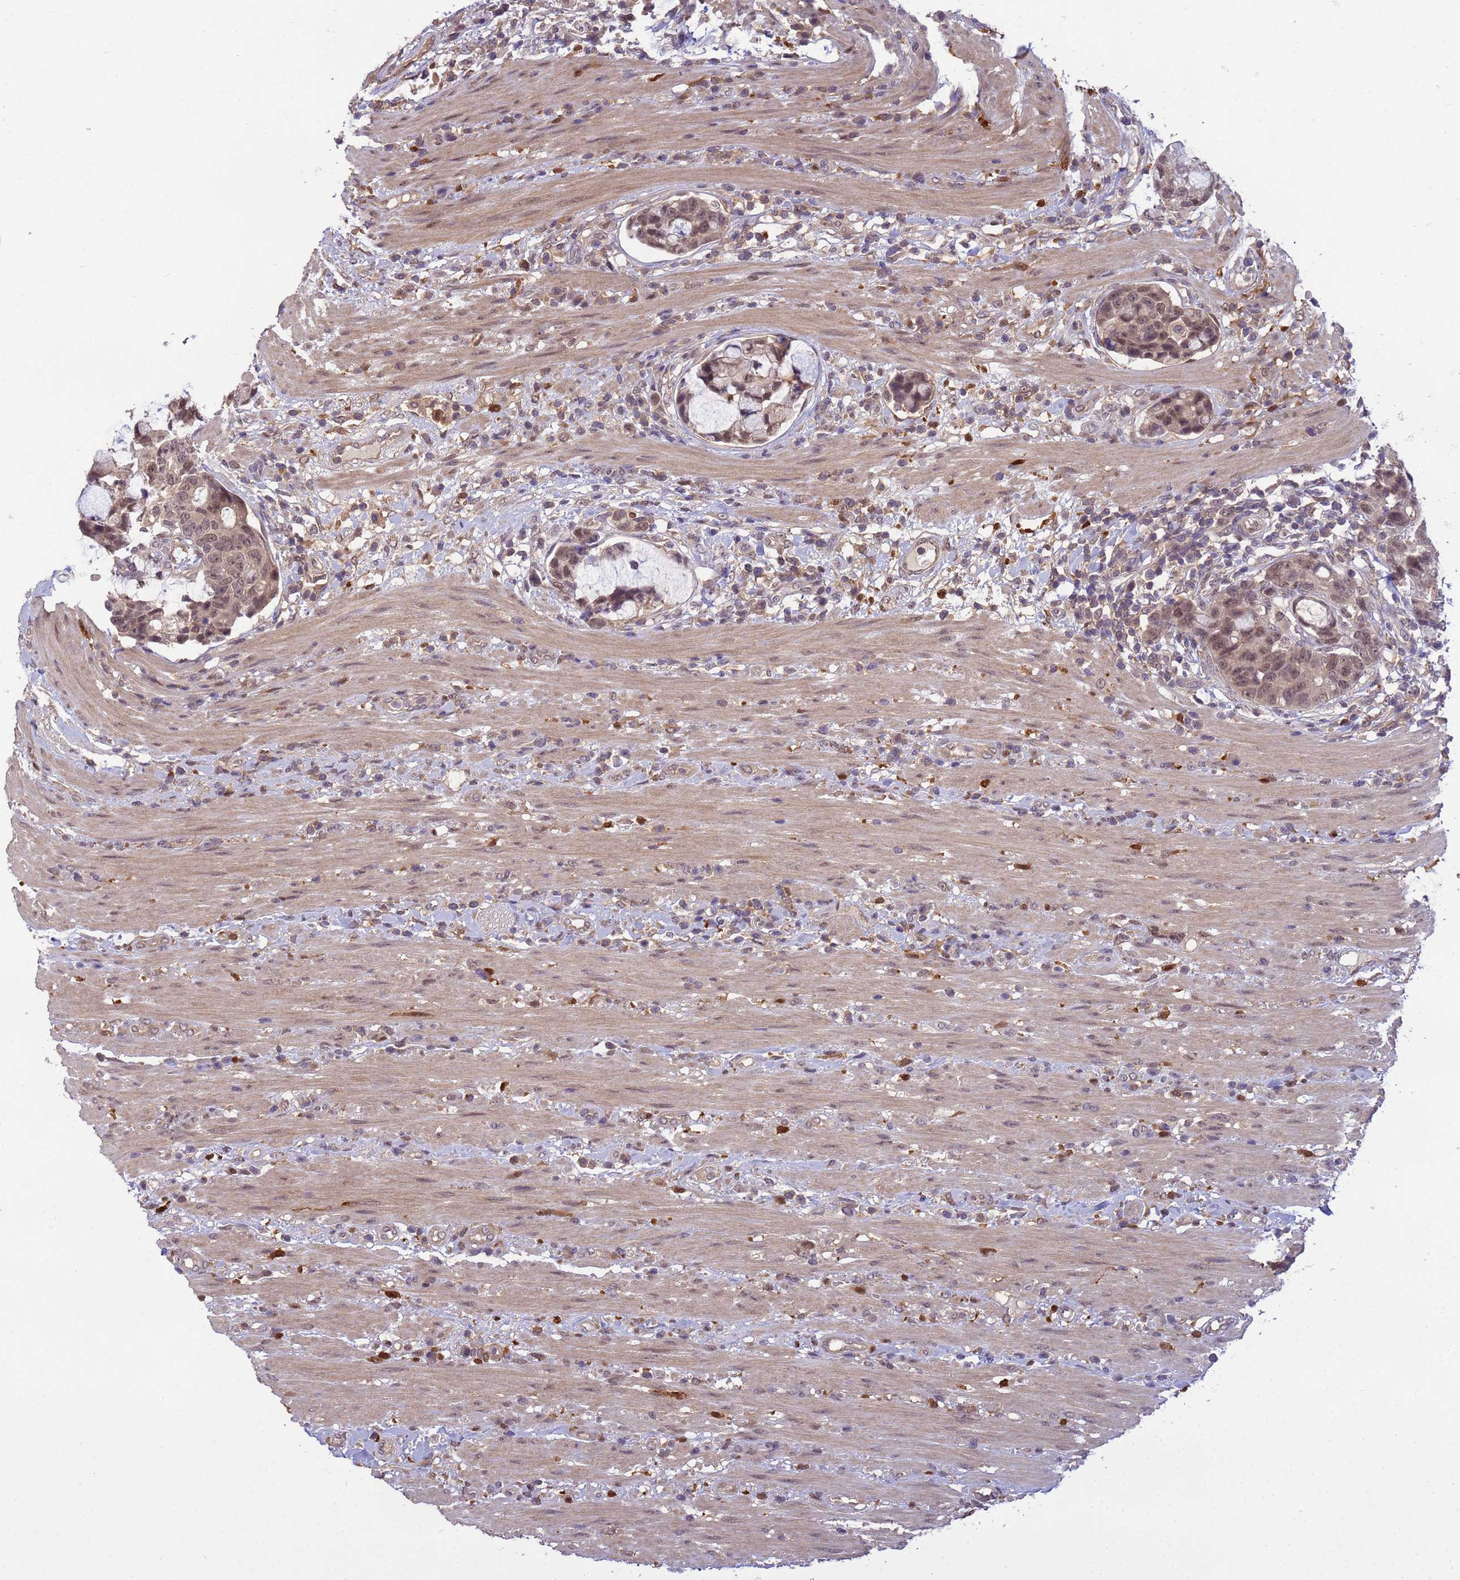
{"staining": {"intensity": "moderate", "quantity": ">75%", "location": "nuclear"}, "tissue": "colorectal cancer", "cell_type": "Tumor cells", "image_type": "cancer", "snomed": [{"axis": "morphology", "description": "Adenocarcinoma, NOS"}, {"axis": "topography", "description": "Colon"}], "caption": "Colorectal cancer tissue shows moderate nuclear staining in about >75% of tumor cells", "gene": "NPEPPS", "patient": {"sex": "female", "age": 82}}